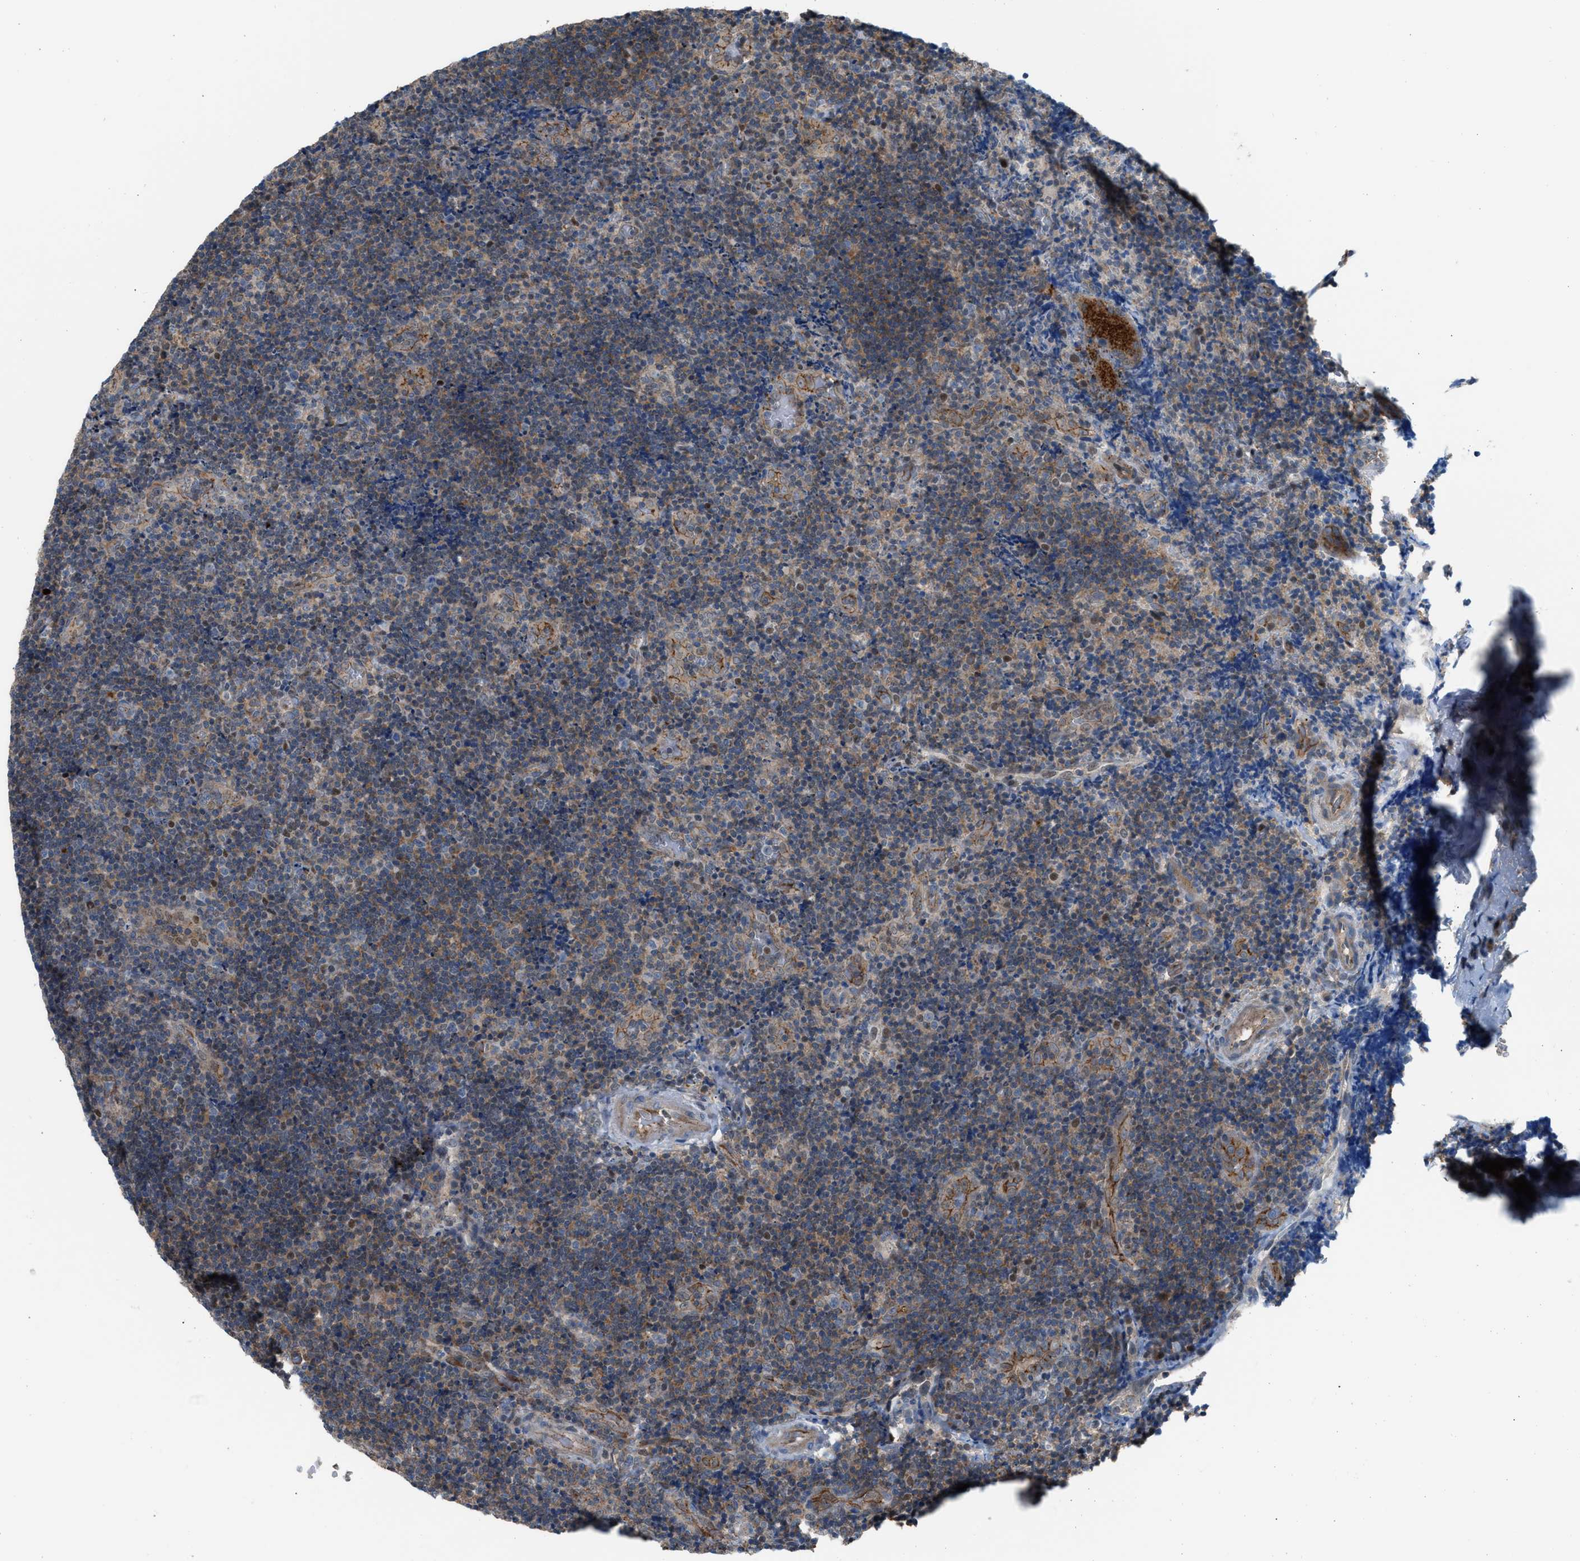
{"staining": {"intensity": "moderate", "quantity": "25%-75%", "location": "cytoplasmic/membranous,nuclear"}, "tissue": "lymphoma", "cell_type": "Tumor cells", "image_type": "cancer", "snomed": [{"axis": "morphology", "description": "Malignant lymphoma, non-Hodgkin's type, High grade"}, {"axis": "topography", "description": "Tonsil"}], "caption": "A micrograph of human lymphoma stained for a protein reveals moderate cytoplasmic/membranous and nuclear brown staining in tumor cells.", "gene": "CRTC1", "patient": {"sex": "female", "age": 36}}